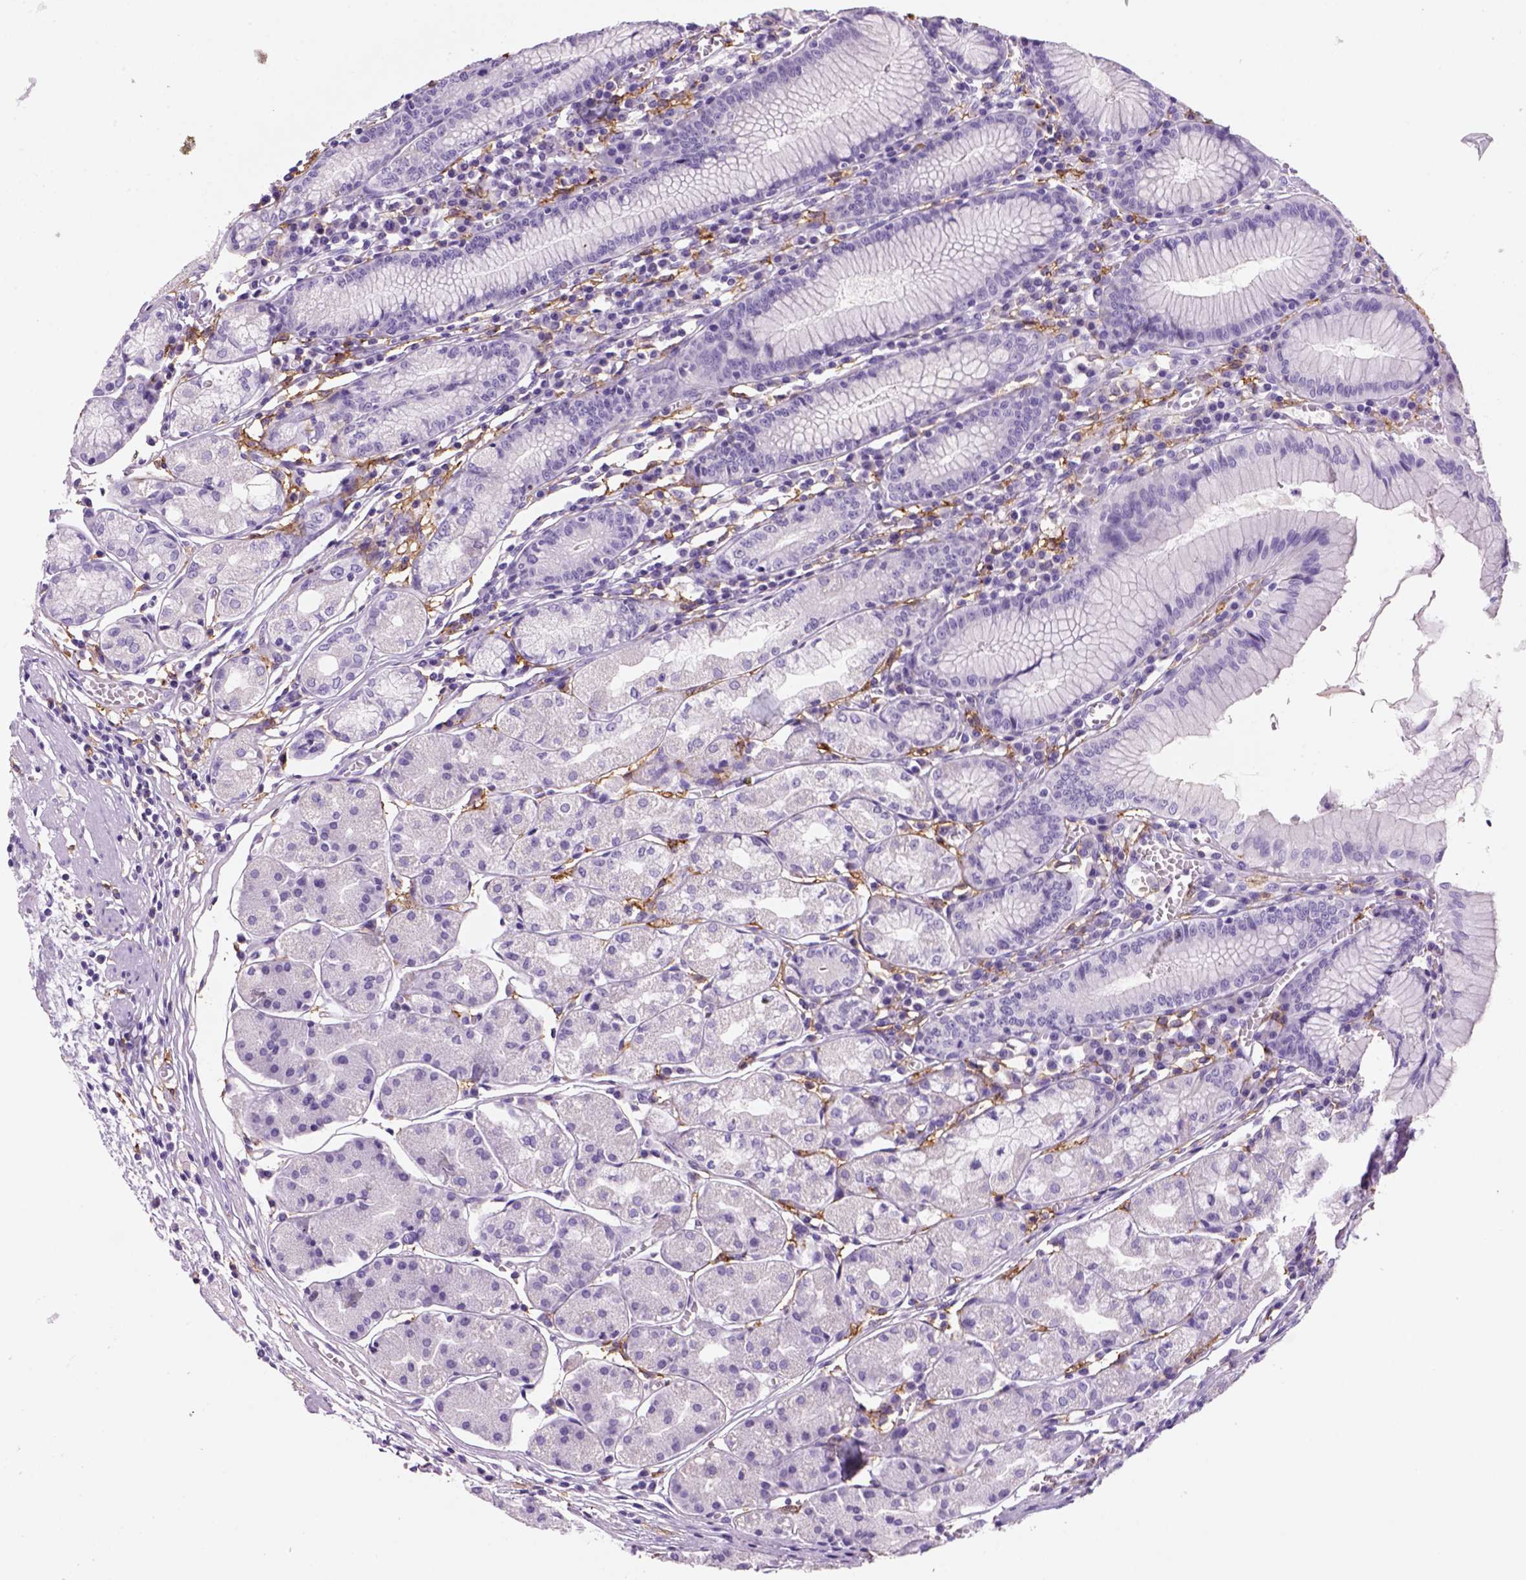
{"staining": {"intensity": "negative", "quantity": "none", "location": "none"}, "tissue": "stomach", "cell_type": "Glandular cells", "image_type": "normal", "snomed": [{"axis": "morphology", "description": "Normal tissue, NOS"}, {"axis": "topography", "description": "Stomach"}], "caption": "IHC photomicrograph of benign stomach: human stomach stained with DAB (3,3'-diaminobenzidine) displays no significant protein positivity in glandular cells. (Immunohistochemistry, brightfield microscopy, high magnification).", "gene": "CD14", "patient": {"sex": "male", "age": 55}}